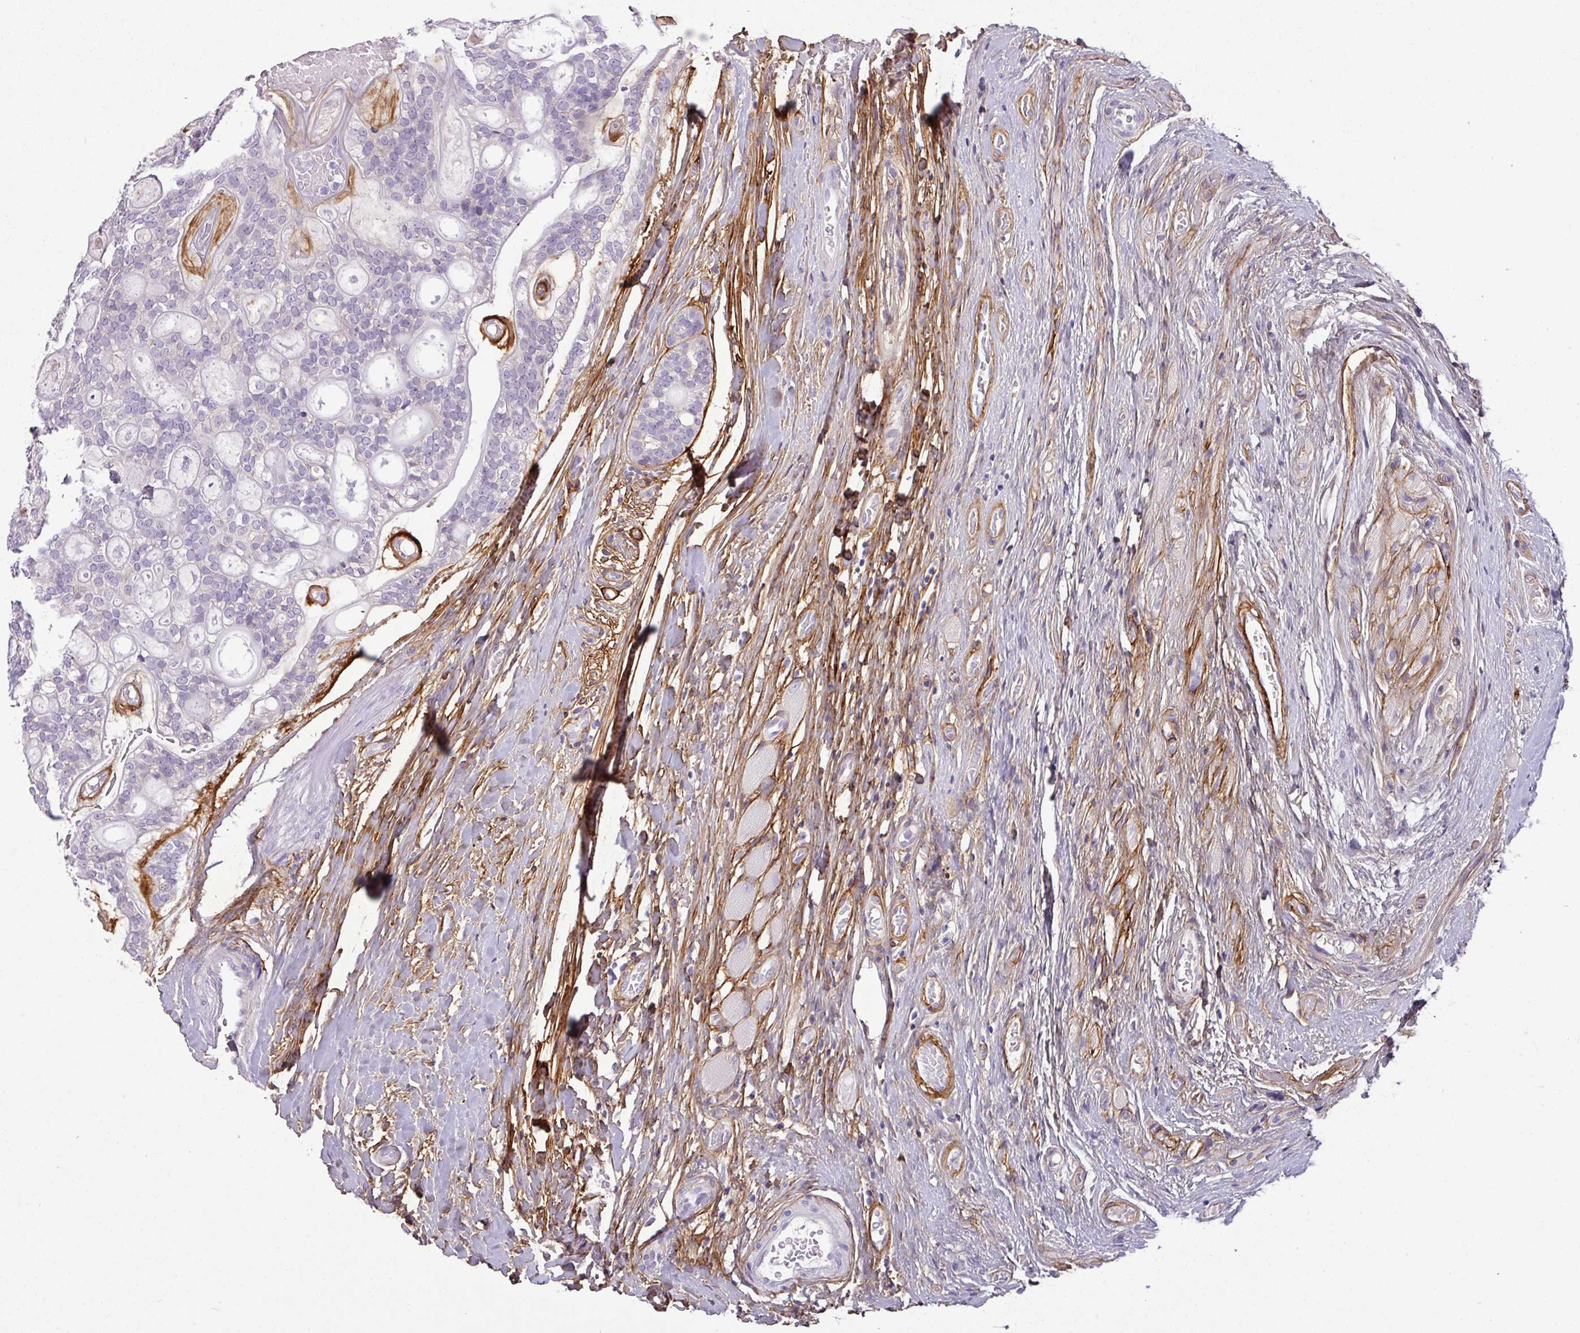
{"staining": {"intensity": "negative", "quantity": "none", "location": "none"}, "tissue": "head and neck cancer", "cell_type": "Tumor cells", "image_type": "cancer", "snomed": [{"axis": "morphology", "description": "Adenocarcinoma, NOS"}, {"axis": "topography", "description": "Head-Neck"}], "caption": "This image is of adenocarcinoma (head and neck) stained with immunohistochemistry (IHC) to label a protein in brown with the nuclei are counter-stained blue. There is no expression in tumor cells. (DAB (3,3'-diaminobenzidine) immunohistochemistry (IHC) visualized using brightfield microscopy, high magnification).", "gene": "PARD6G", "patient": {"sex": "male", "age": 66}}